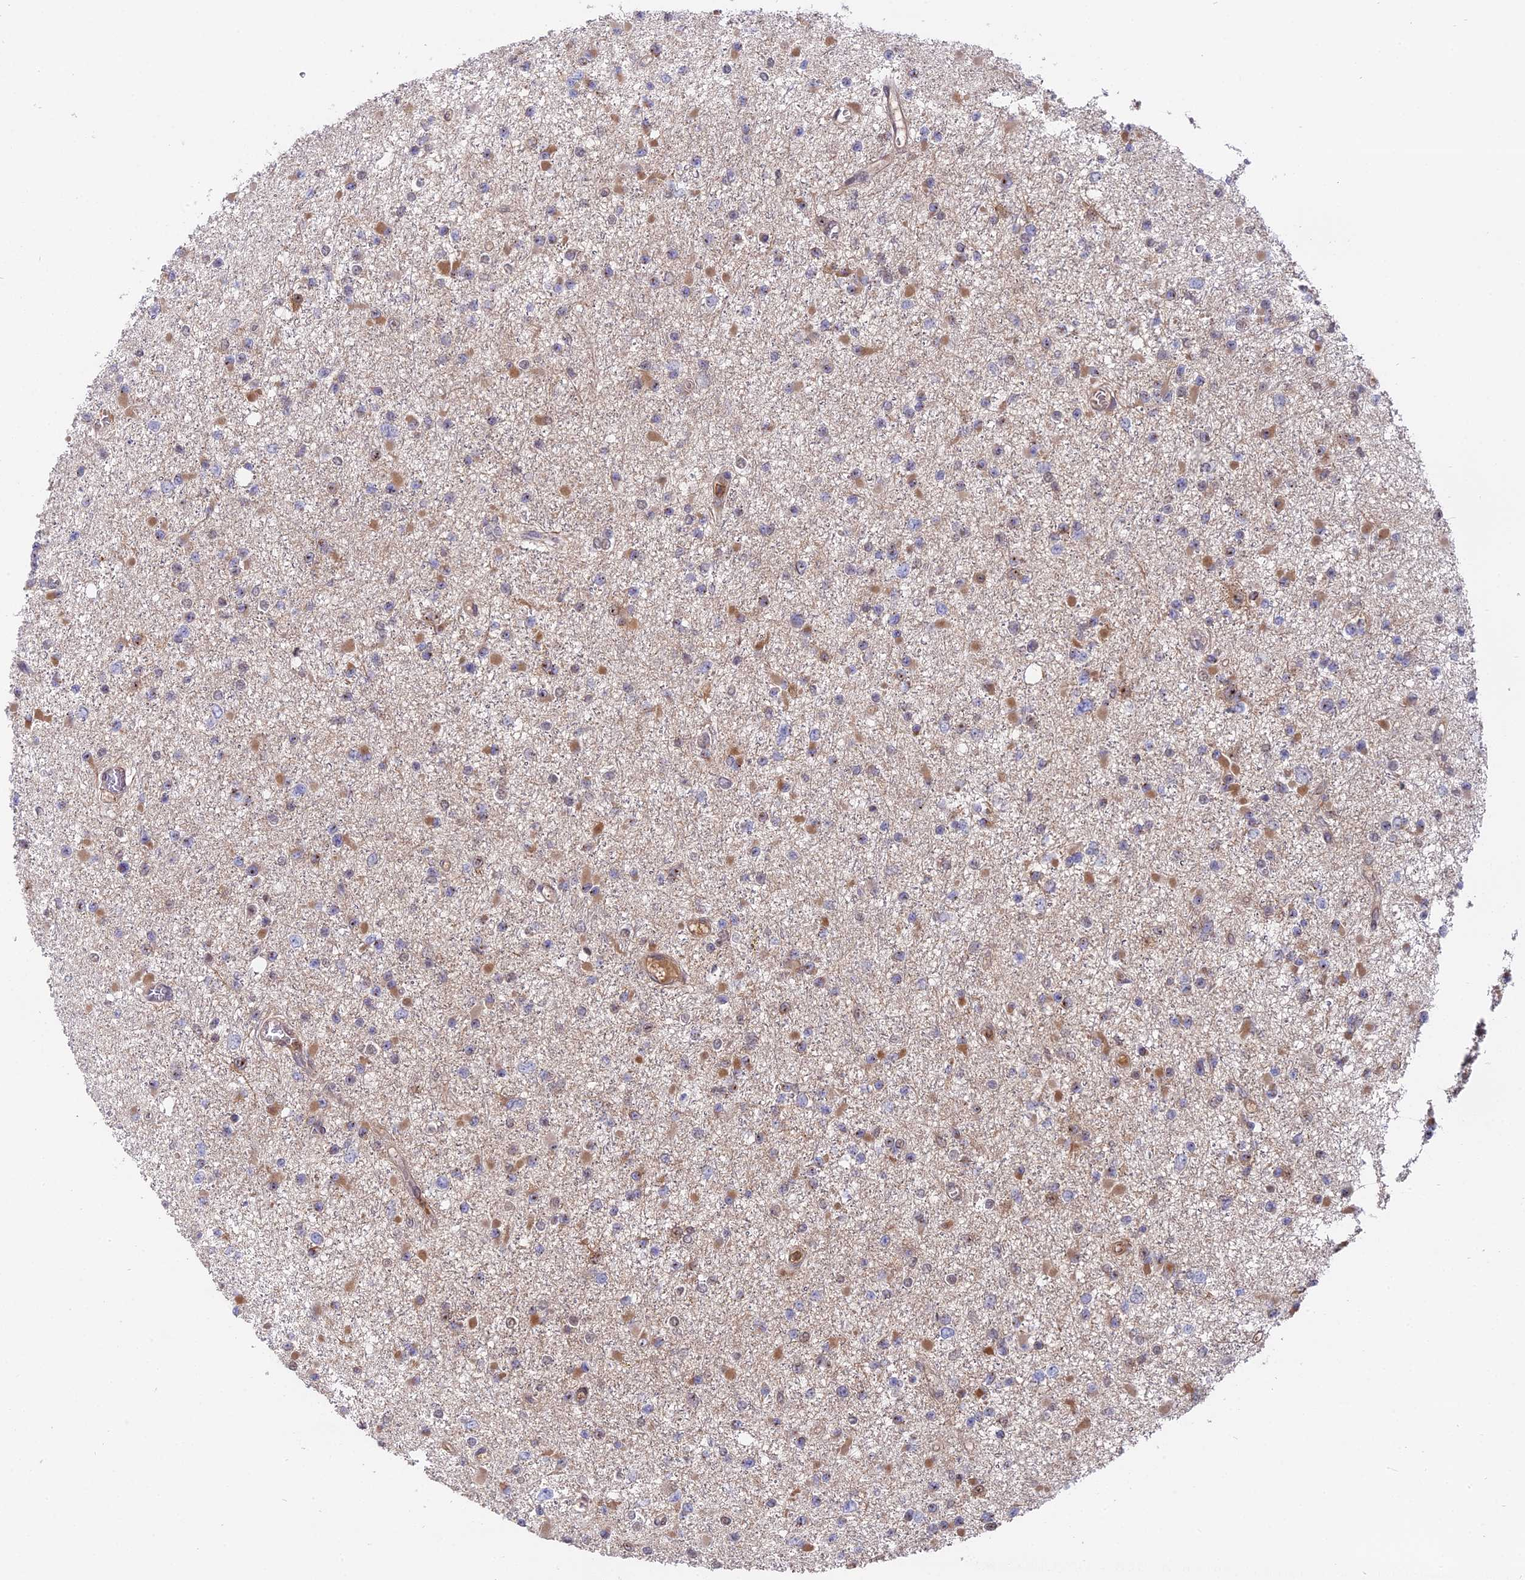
{"staining": {"intensity": "moderate", "quantity": "25%-75%", "location": "cytoplasmic/membranous"}, "tissue": "glioma", "cell_type": "Tumor cells", "image_type": "cancer", "snomed": [{"axis": "morphology", "description": "Glioma, malignant, Low grade"}, {"axis": "topography", "description": "Brain"}], "caption": "Moderate cytoplasmic/membranous positivity is present in about 25%-75% of tumor cells in glioma. (brown staining indicates protein expression, while blue staining denotes nuclei).", "gene": "FAM118B", "patient": {"sex": "female", "age": 22}}